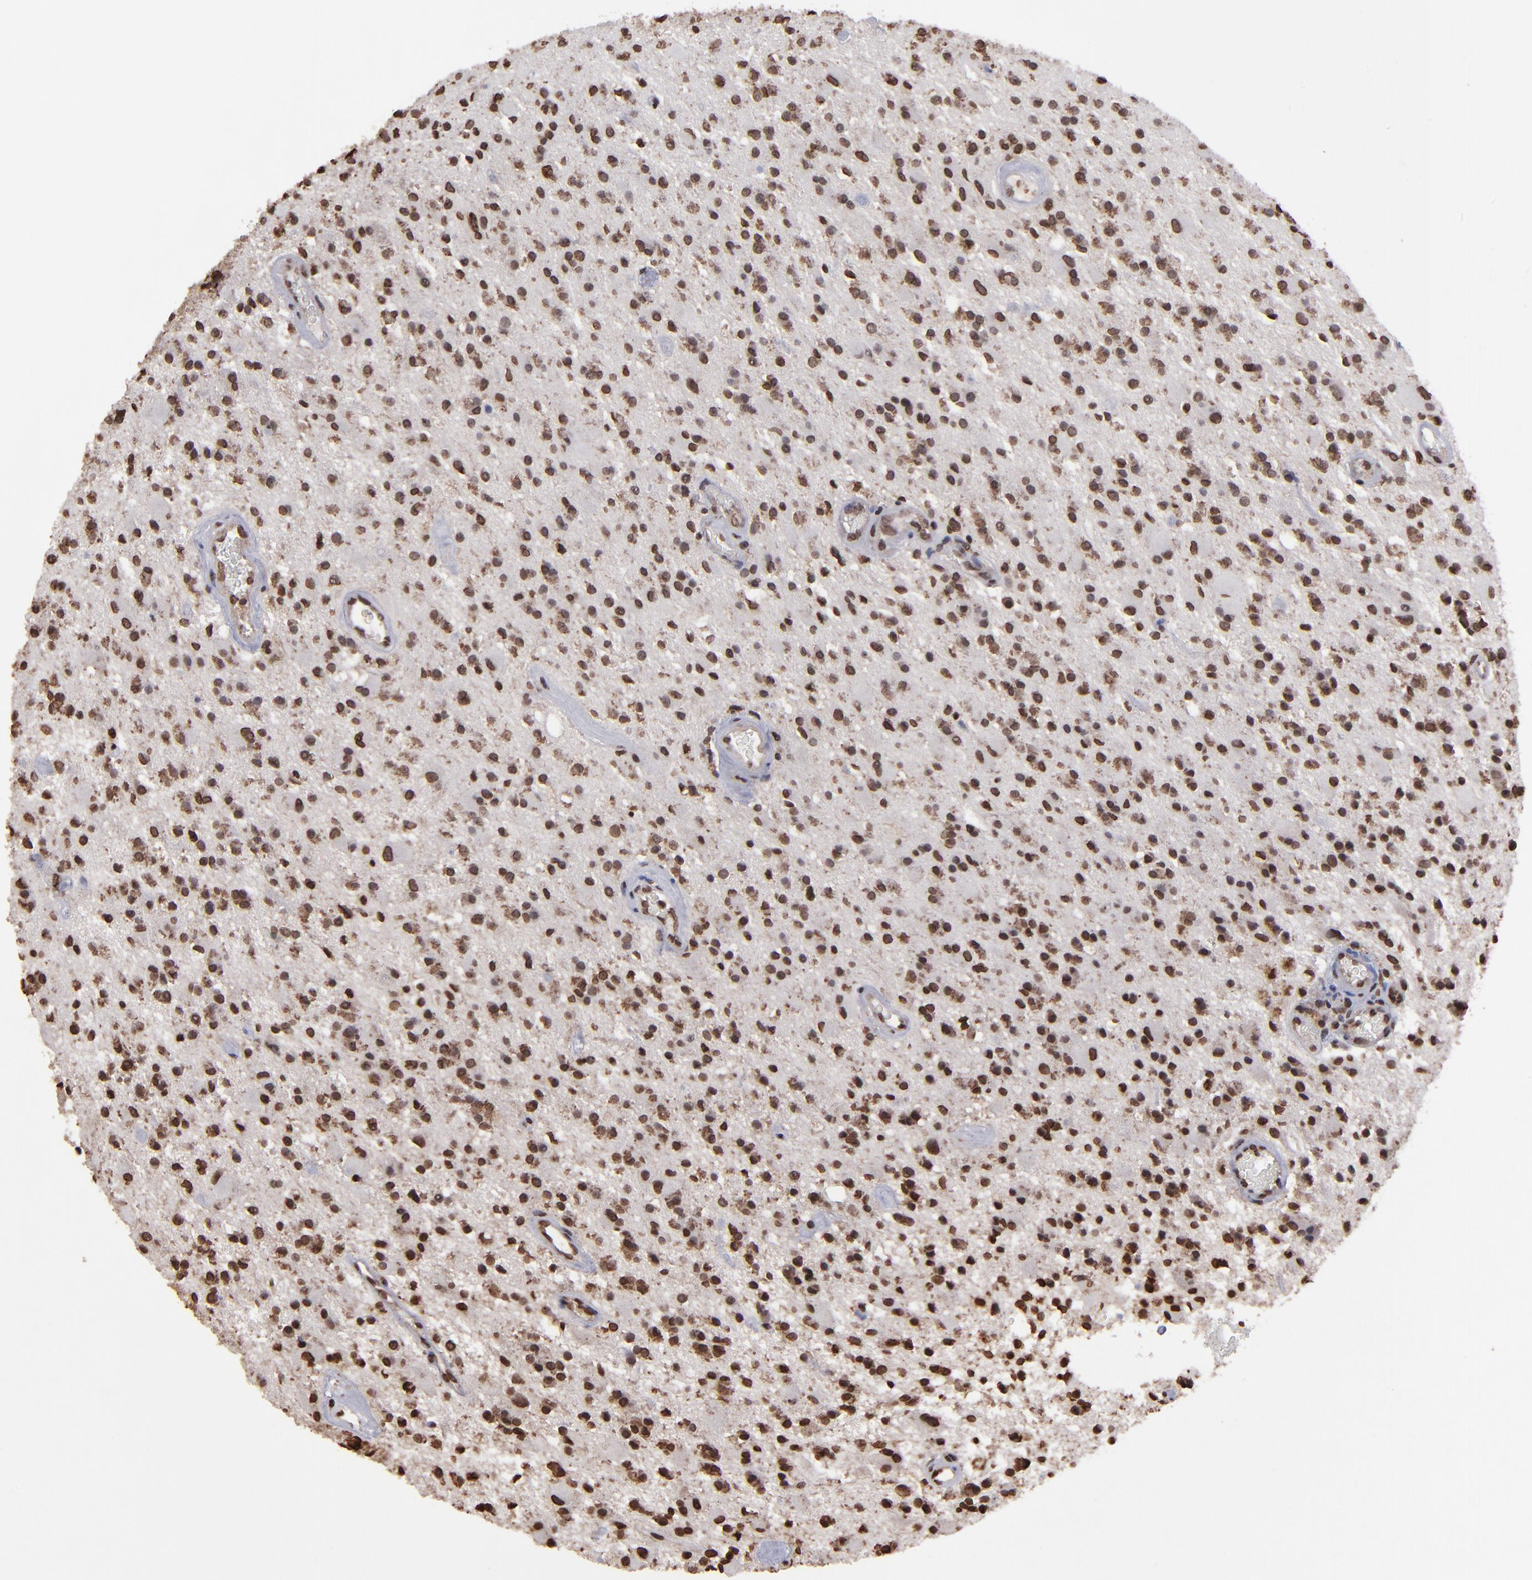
{"staining": {"intensity": "moderate", "quantity": ">75%", "location": "nuclear"}, "tissue": "glioma", "cell_type": "Tumor cells", "image_type": "cancer", "snomed": [{"axis": "morphology", "description": "Glioma, malignant, Low grade"}, {"axis": "topography", "description": "Brain"}], "caption": "This image exhibits IHC staining of malignant low-grade glioma, with medium moderate nuclear staining in approximately >75% of tumor cells.", "gene": "AKT1", "patient": {"sex": "male", "age": 58}}